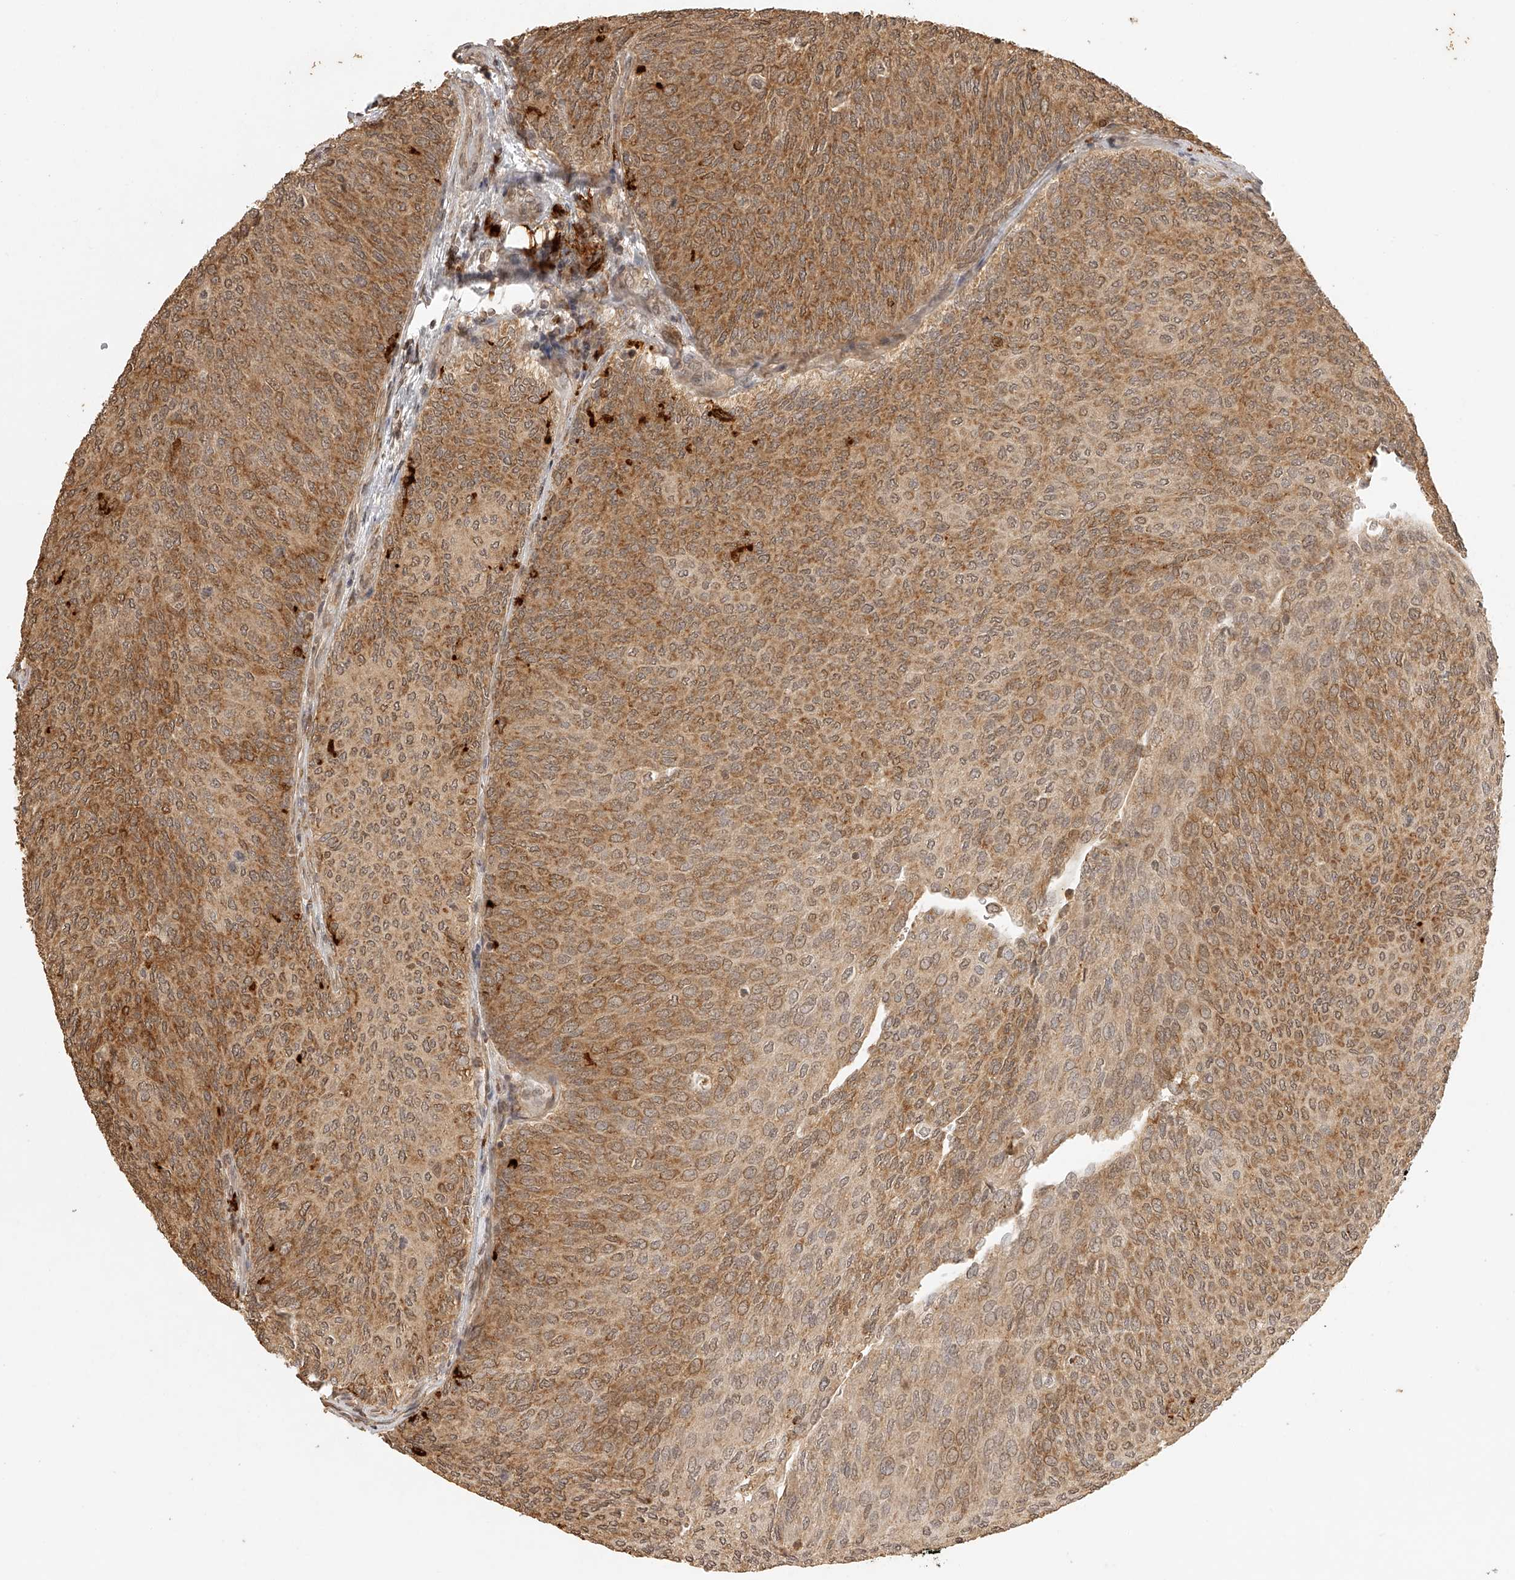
{"staining": {"intensity": "moderate", "quantity": ">75%", "location": "cytoplasmic/membranous"}, "tissue": "urothelial cancer", "cell_type": "Tumor cells", "image_type": "cancer", "snomed": [{"axis": "morphology", "description": "Urothelial carcinoma, Low grade"}, {"axis": "topography", "description": "Urinary bladder"}], "caption": "About >75% of tumor cells in low-grade urothelial carcinoma demonstrate moderate cytoplasmic/membranous protein staining as visualized by brown immunohistochemical staining.", "gene": "BCL2L11", "patient": {"sex": "female", "age": 79}}